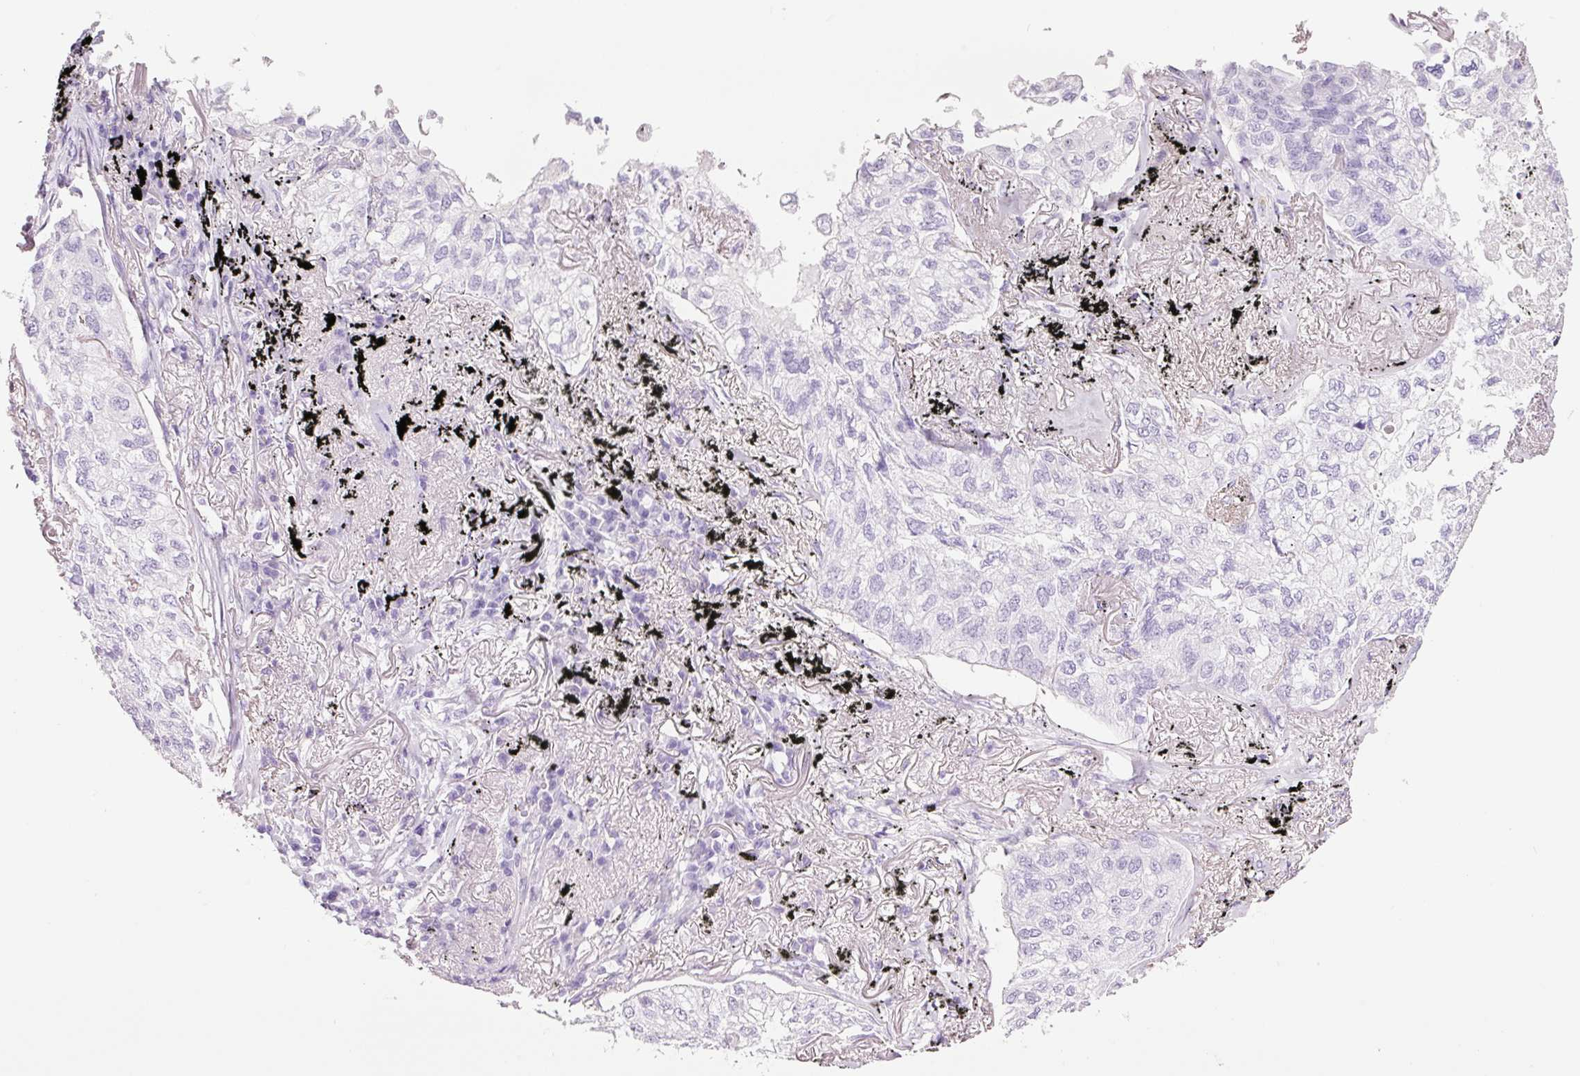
{"staining": {"intensity": "negative", "quantity": "none", "location": "none"}, "tissue": "lung cancer", "cell_type": "Tumor cells", "image_type": "cancer", "snomed": [{"axis": "morphology", "description": "Adenocarcinoma, NOS"}, {"axis": "topography", "description": "Lung"}], "caption": "Tumor cells are negative for brown protein staining in adenocarcinoma (lung).", "gene": "ADSS1", "patient": {"sex": "male", "age": 65}}